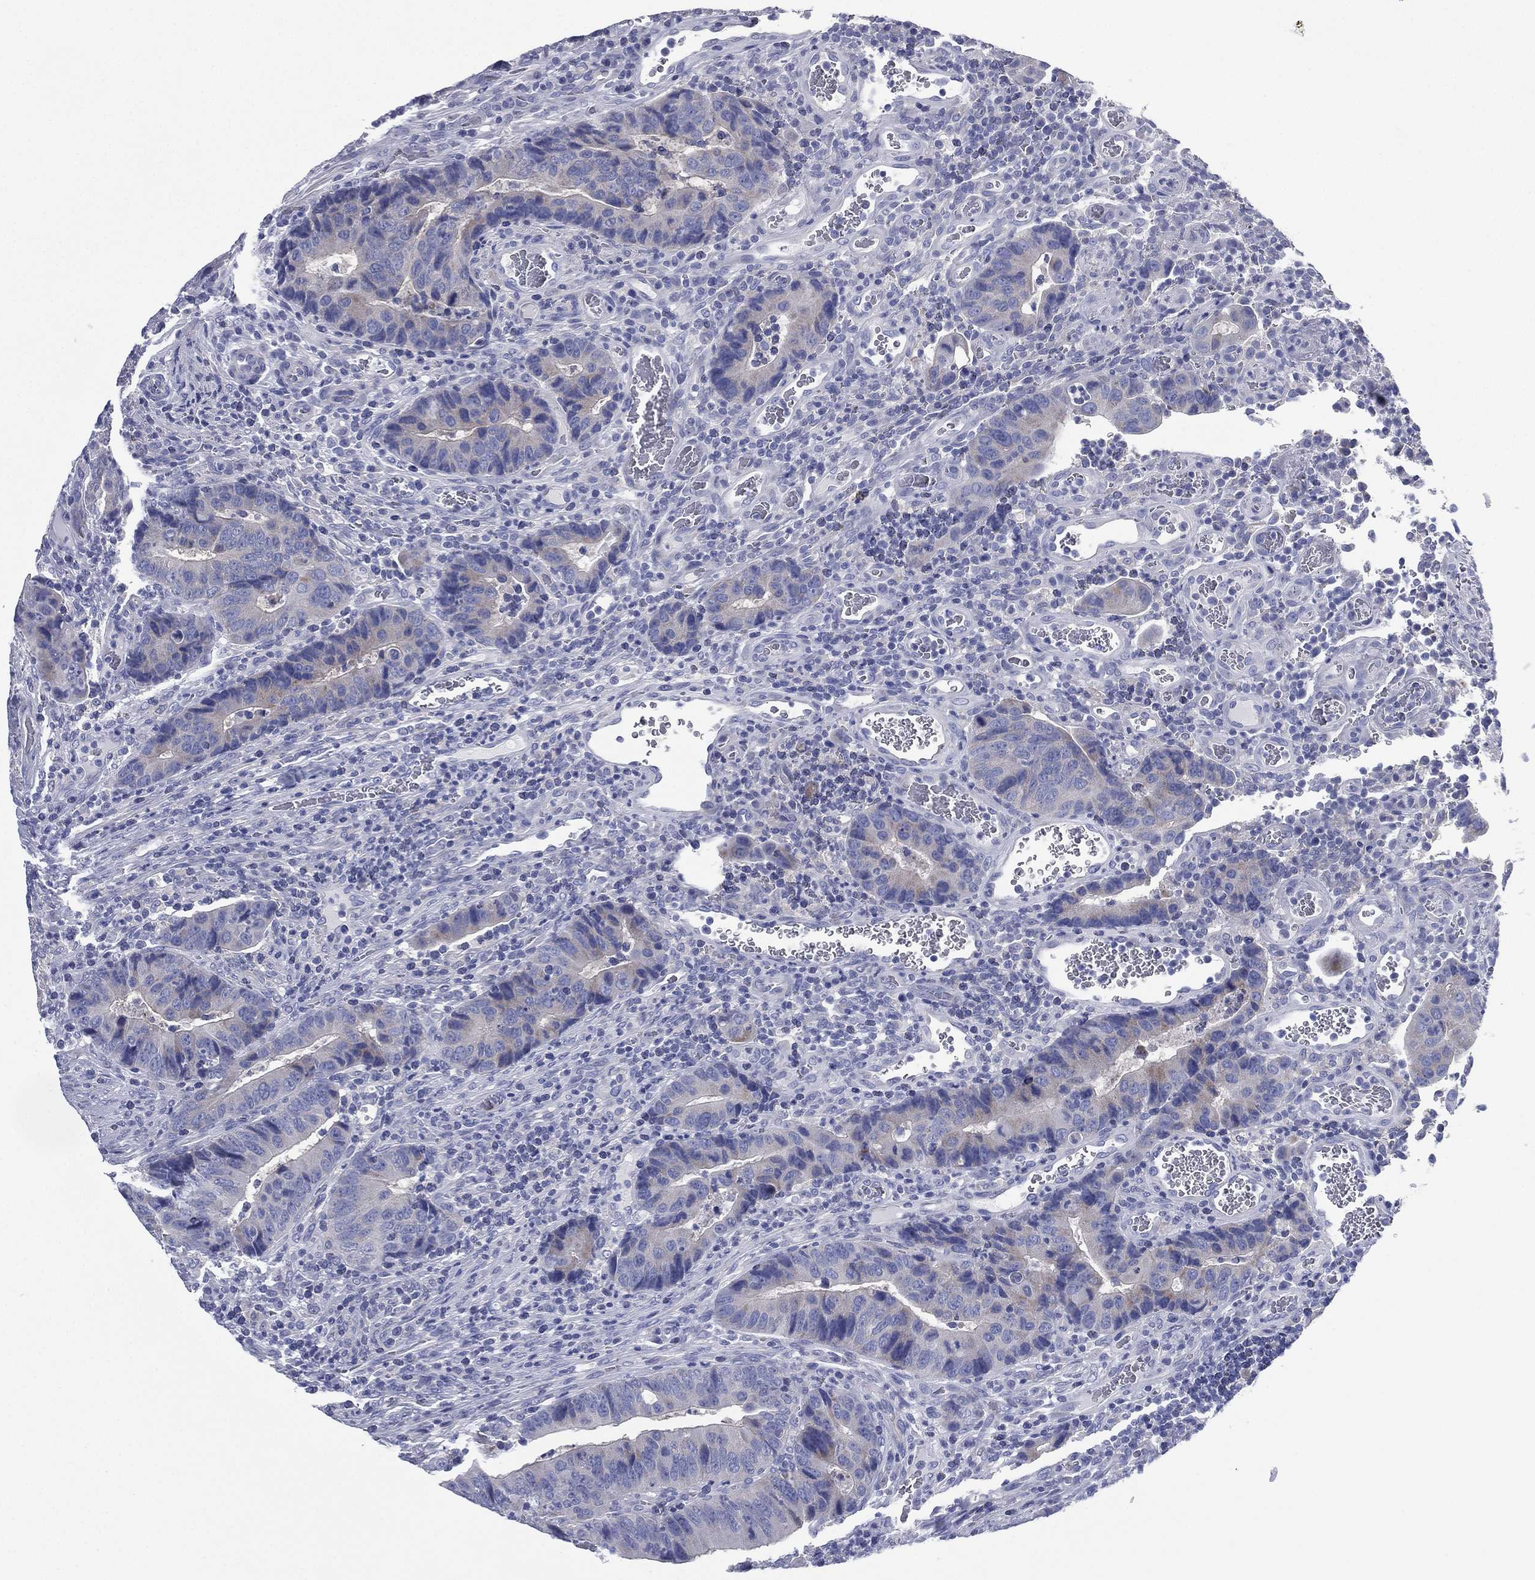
{"staining": {"intensity": "negative", "quantity": "none", "location": "none"}, "tissue": "colorectal cancer", "cell_type": "Tumor cells", "image_type": "cancer", "snomed": [{"axis": "morphology", "description": "Adenocarcinoma, NOS"}, {"axis": "topography", "description": "Colon"}], "caption": "Tumor cells show no significant staining in colorectal adenocarcinoma. Brightfield microscopy of immunohistochemistry stained with DAB (3,3'-diaminobenzidine) (brown) and hematoxylin (blue), captured at high magnification.", "gene": "FCER2", "patient": {"sex": "female", "age": 56}}